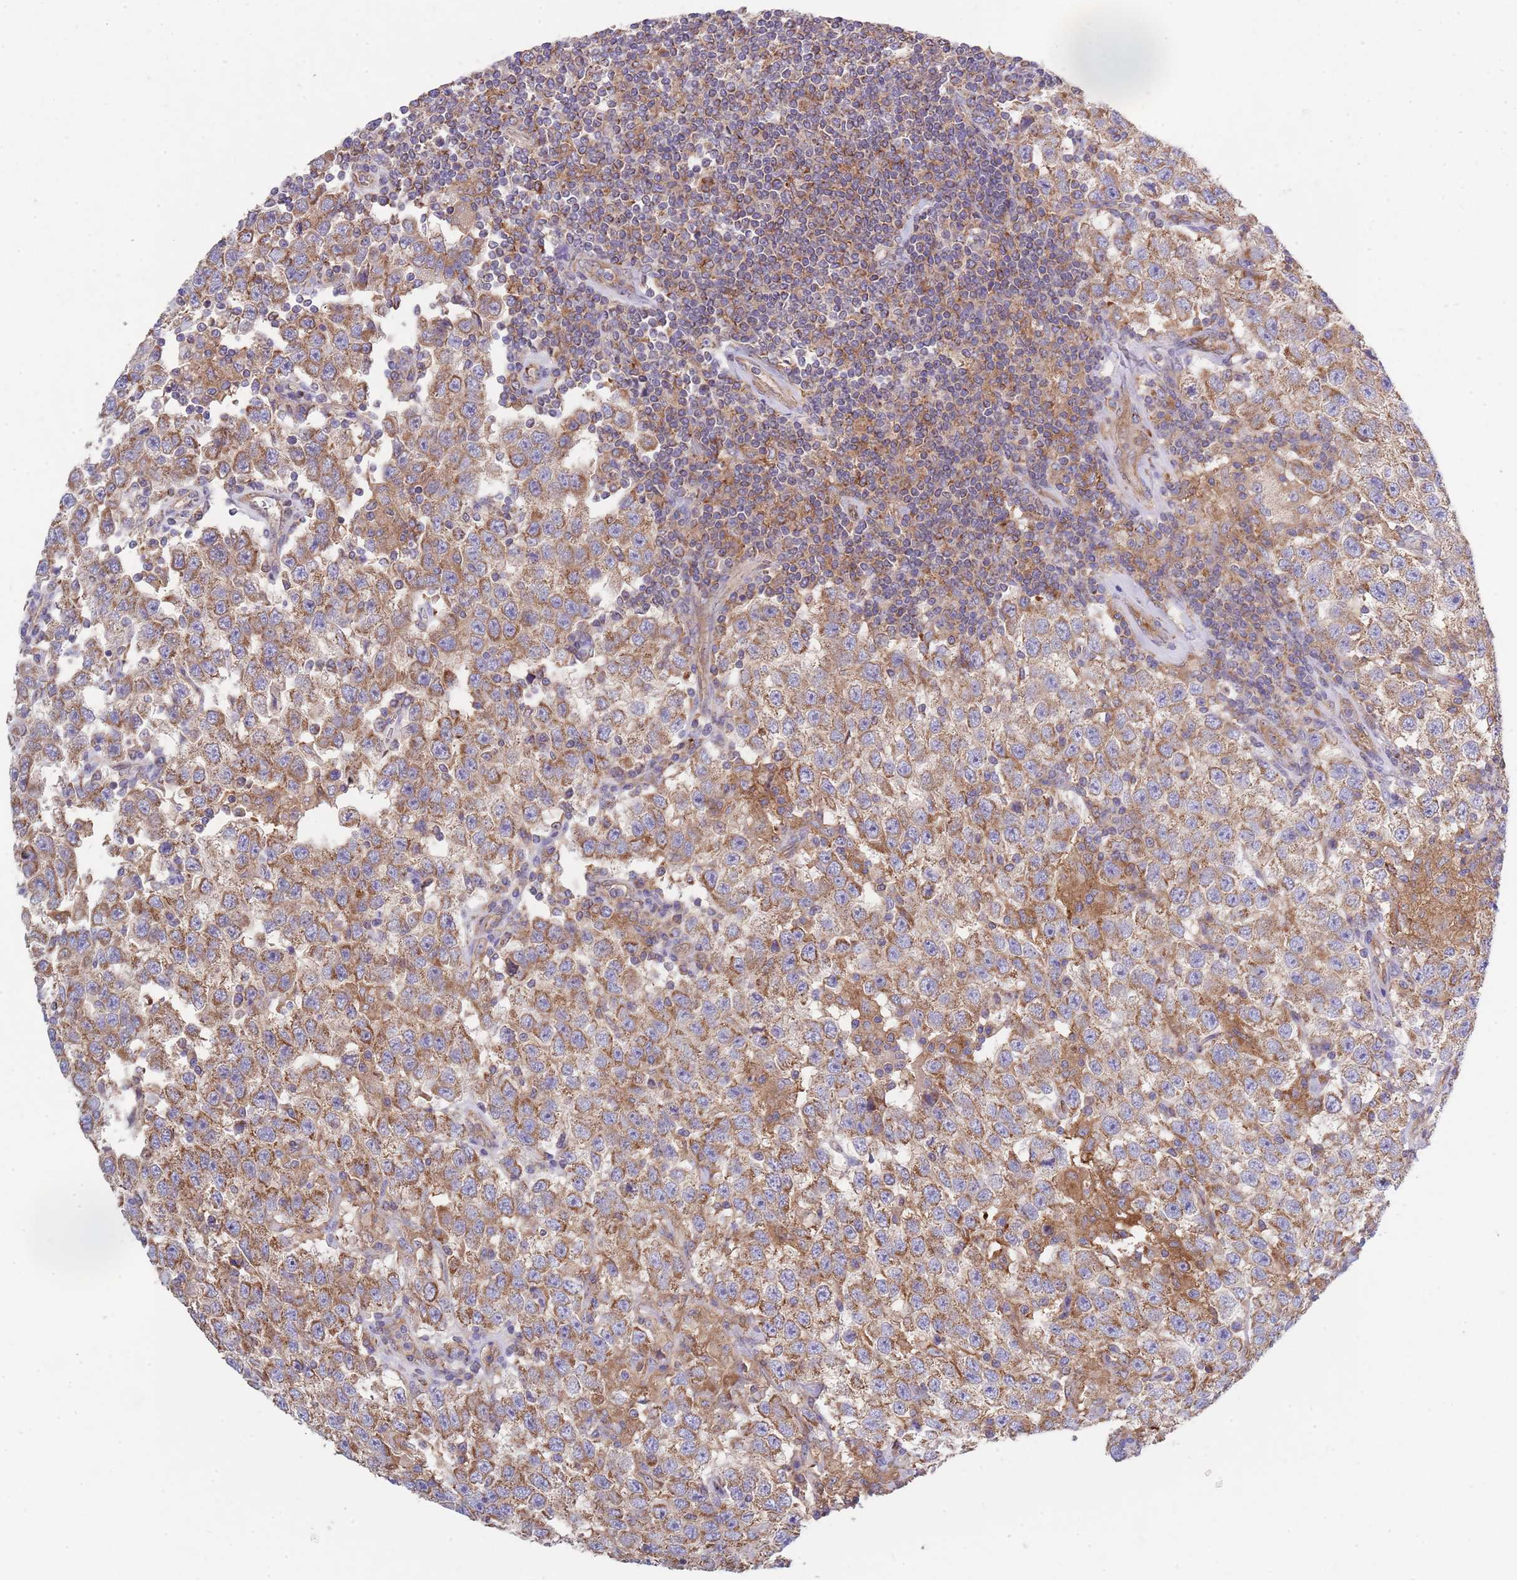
{"staining": {"intensity": "moderate", "quantity": ">75%", "location": "cytoplasmic/membranous"}, "tissue": "testis cancer", "cell_type": "Tumor cells", "image_type": "cancer", "snomed": [{"axis": "morphology", "description": "Seminoma, NOS"}, {"axis": "topography", "description": "Testis"}], "caption": "The immunohistochemical stain highlights moderate cytoplasmic/membranous staining in tumor cells of testis seminoma tissue. (DAB = brown stain, brightfield microscopy at high magnification).", "gene": "DDT", "patient": {"sex": "male", "age": 41}}